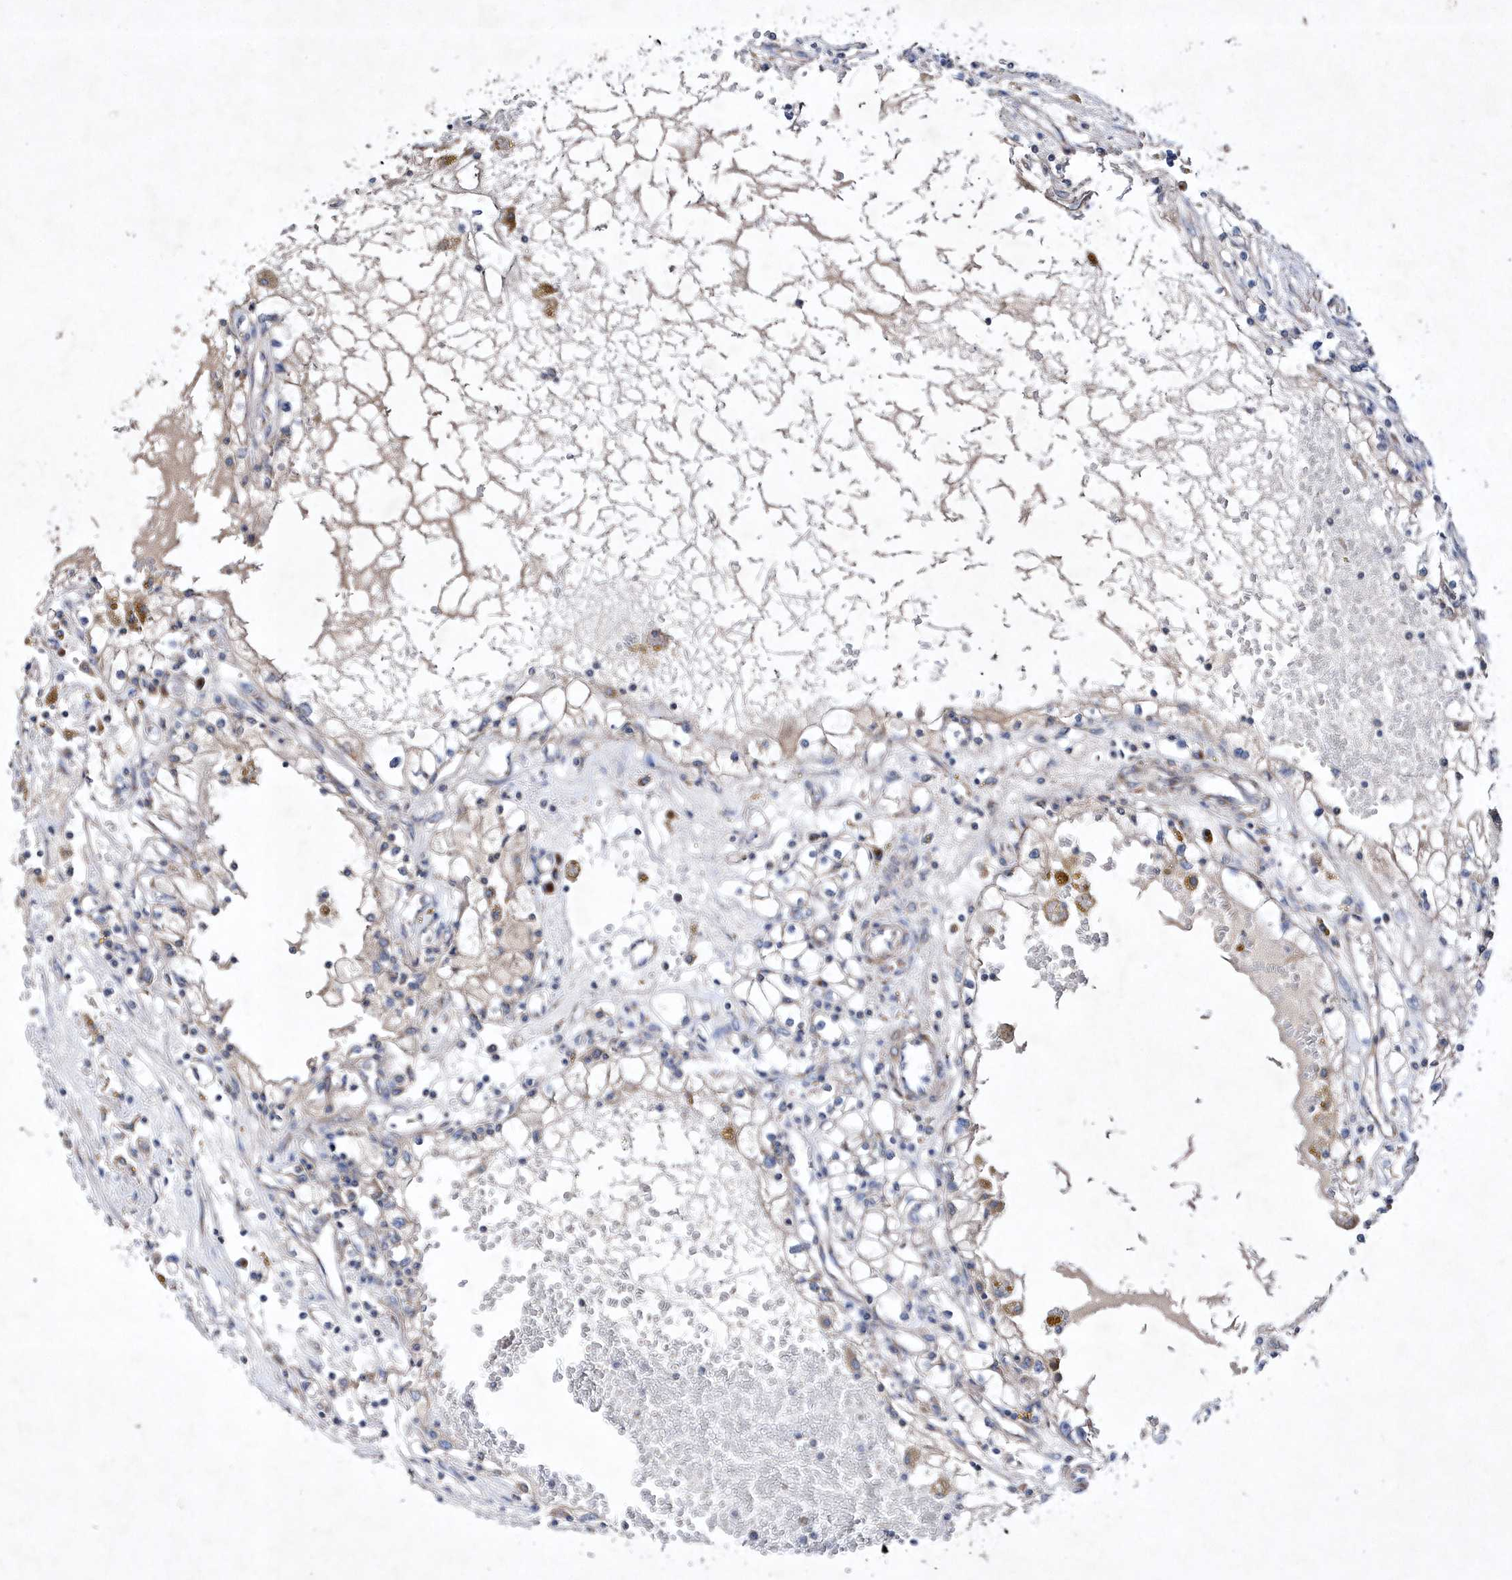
{"staining": {"intensity": "negative", "quantity": "none", "location": "none"}, "tissue": "renal cancer", "cell_type": "Tumor cells", "image_type": "cancer", "snomed": [{"axis": "morphology", "description": "Adenocarcinoma, NOS"}, {"axis": "topography", "description": "Kidney"}], "caption": "Protein analysis of renal cancer displays no significant positivity in tumor cells.", "gene": "METTL8", "patient": {"sex": "male", "age": 56}}